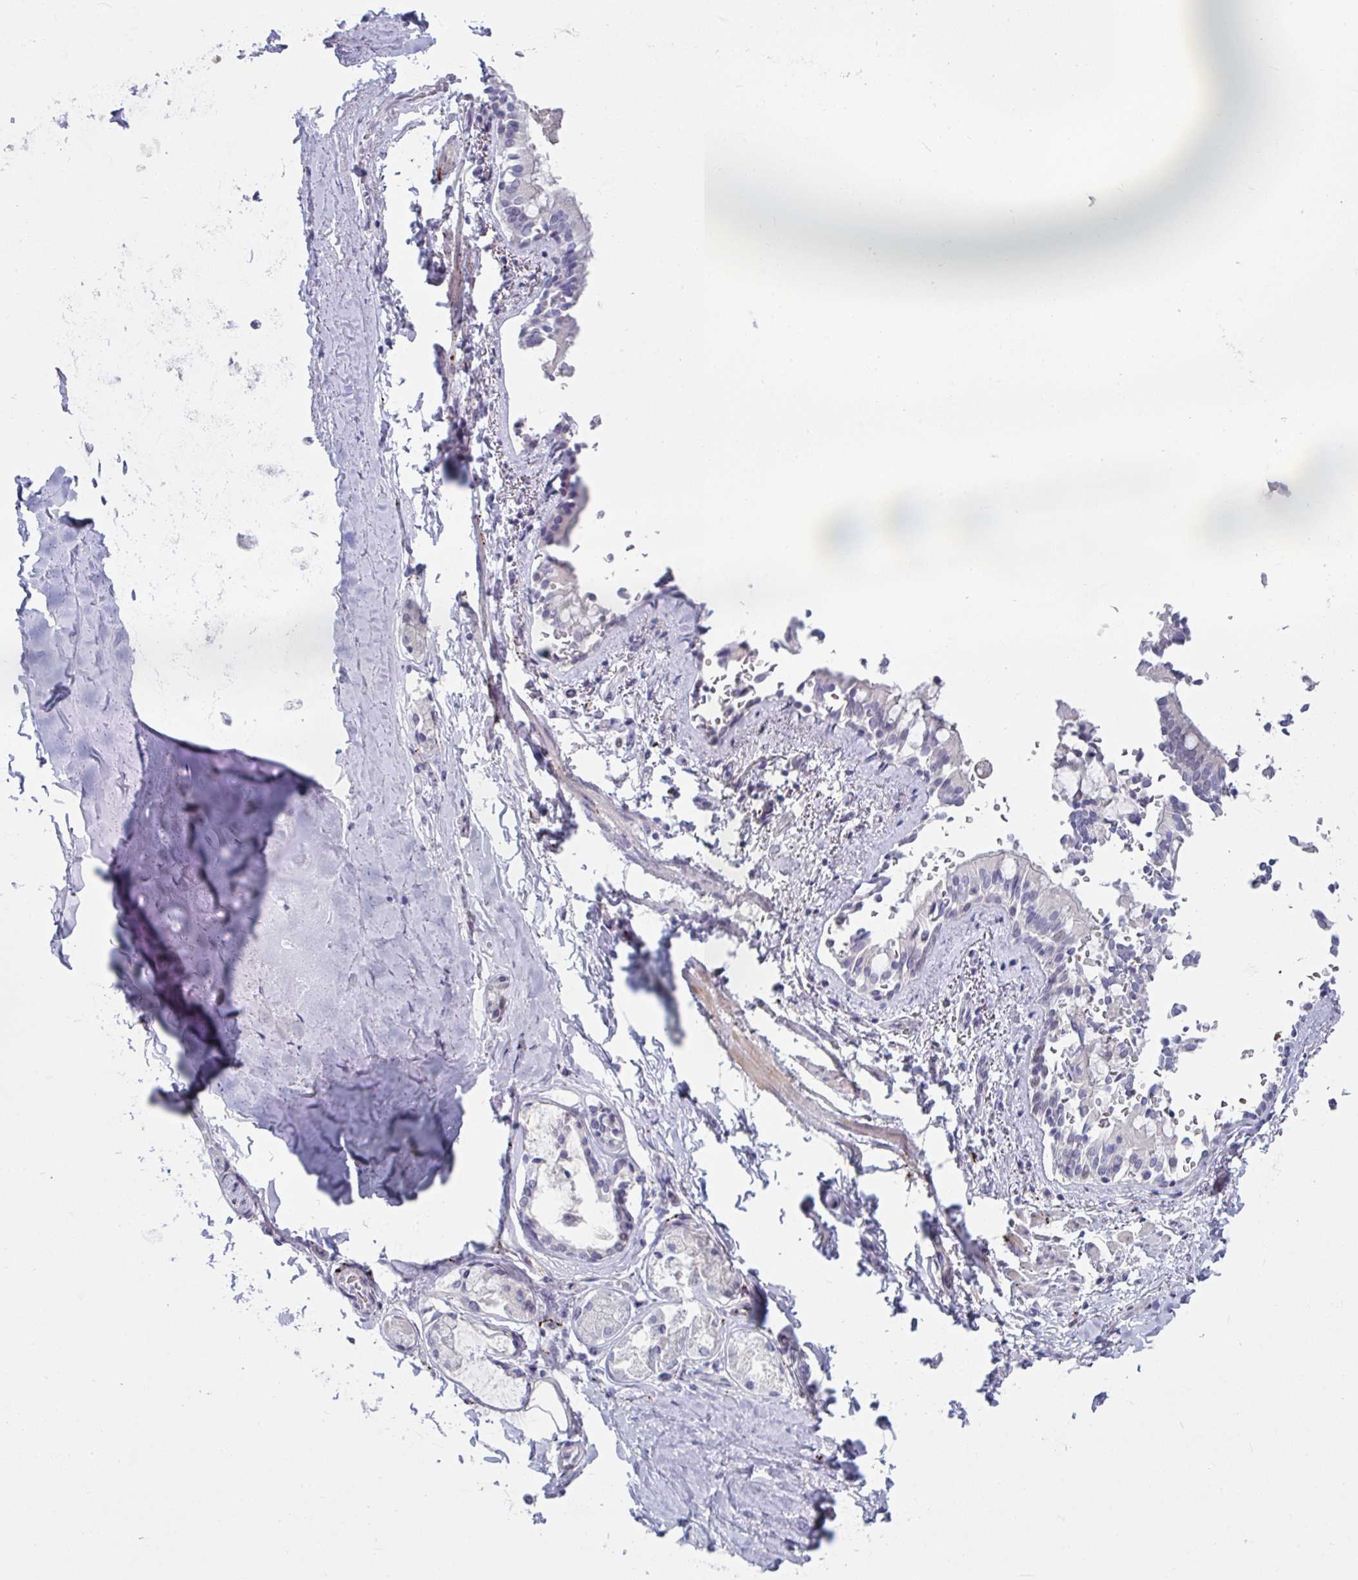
{"staining": {"intensity": "negative", "quantity": "none", "location": "none"}, "tissue": "adipose tissue", "cell_type": "Adipocytes", "image_type": "normal", "snomed": [{"axis": "morphology", "description": "Normal tissue, NOS"}, {"axis": "topography", "description": "Cartilage tissue"}, {"axis": "topography", "description": "Bronchus"}, {"axis": "topography", "description": "Peripheral nerve tissue"}], "caption": "The image shows no staining of adipocytes in normal adipose tissue.", "gene": "NPY", "patient": {"sex": "male", "age": 67}}